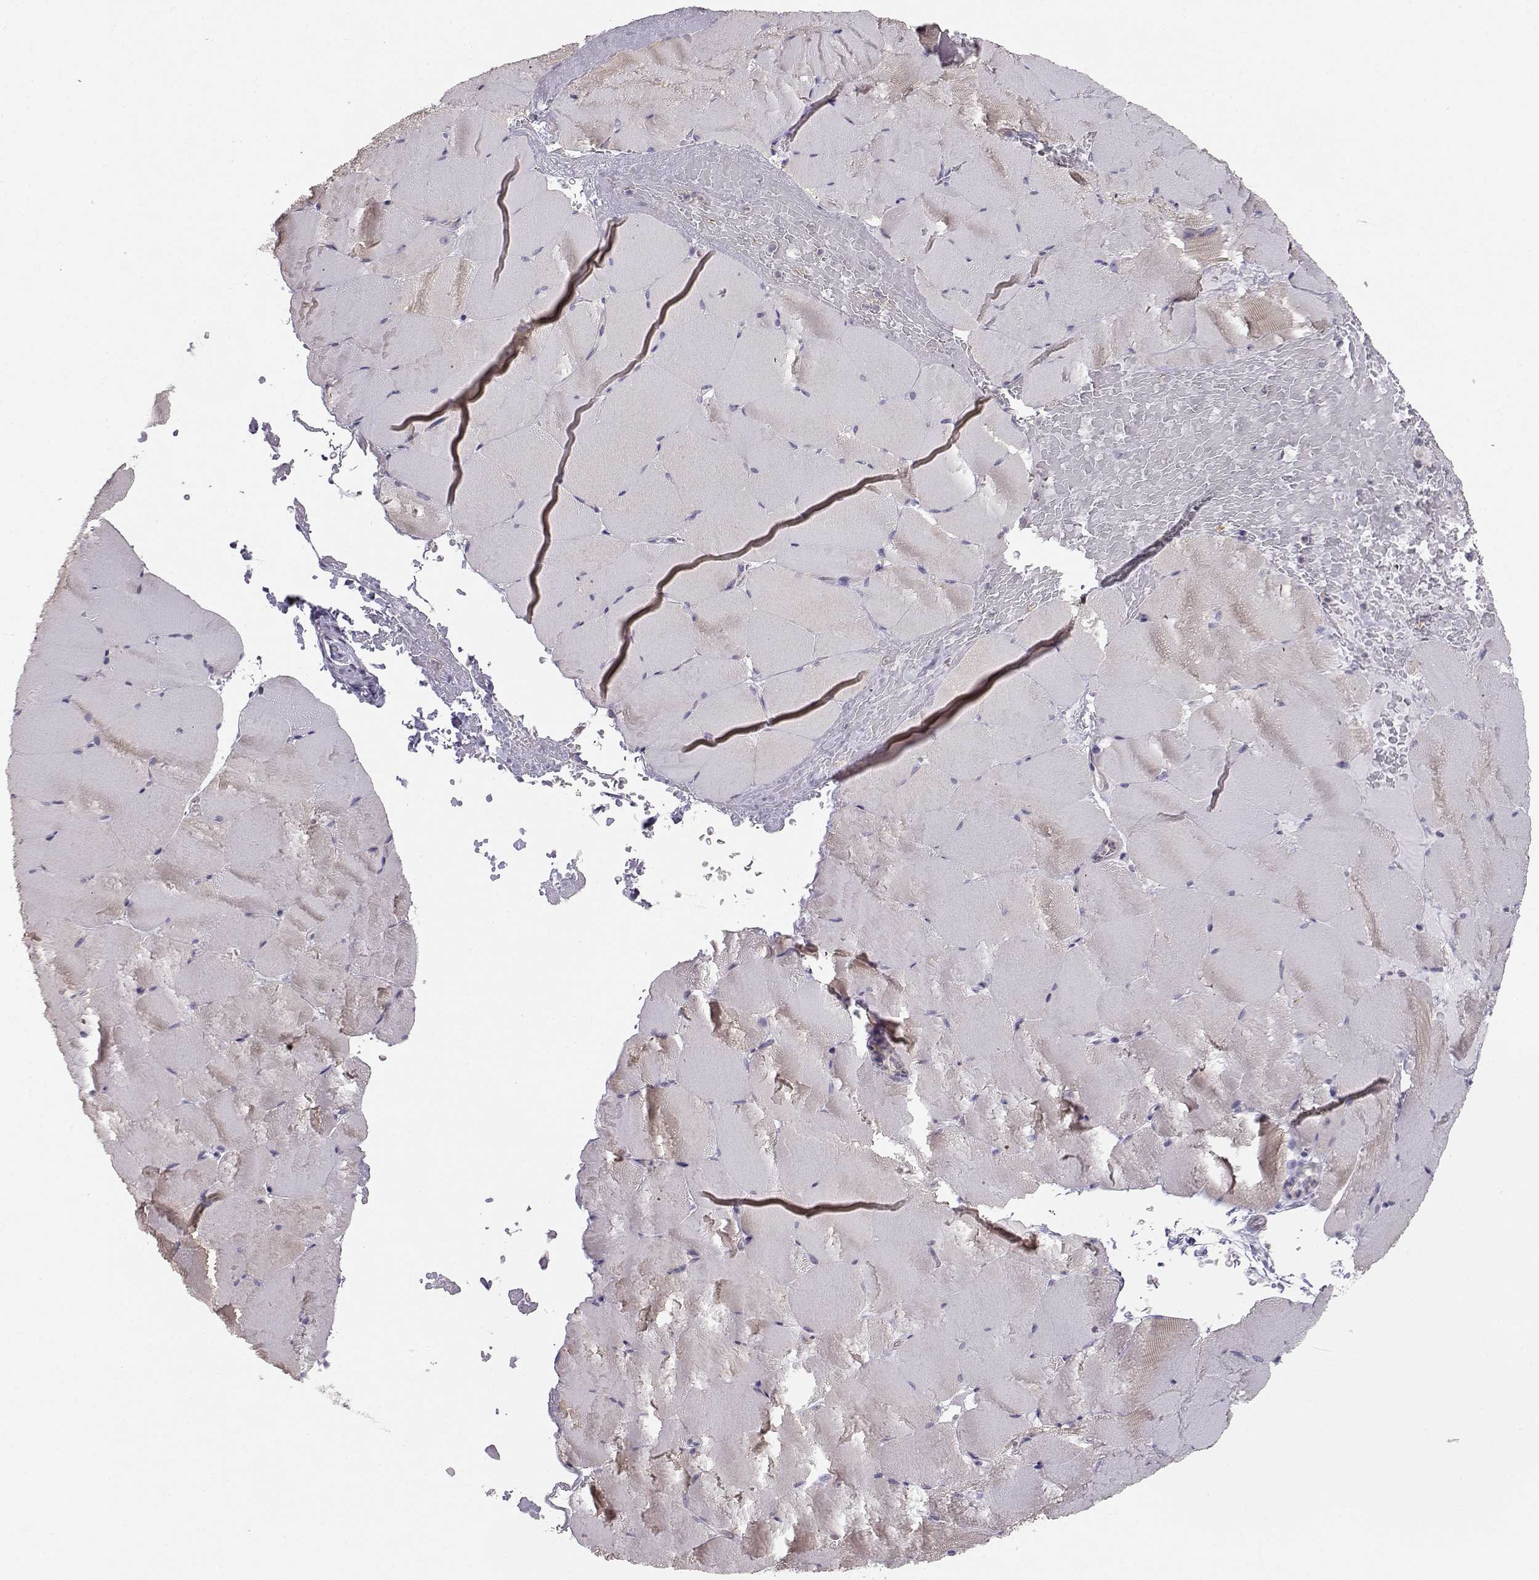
{"staining": {"intensity": "negative", "quantity": "none", "location": "none"}, "tissue": "skeletal muscle", "cell_type": "Myocytes", "image_type": "normal", "snomed": [{"axis": "morphology", "description": "Normal tissue, NOS"}, {"axis": "topography", "description": "Skeletal muscle"}], "caption": "Myocytes show no significant positivity in unremarkable skeletal muscle.", "gene": "DAPL1", "patient": {"sex": "female", "age": 37}}